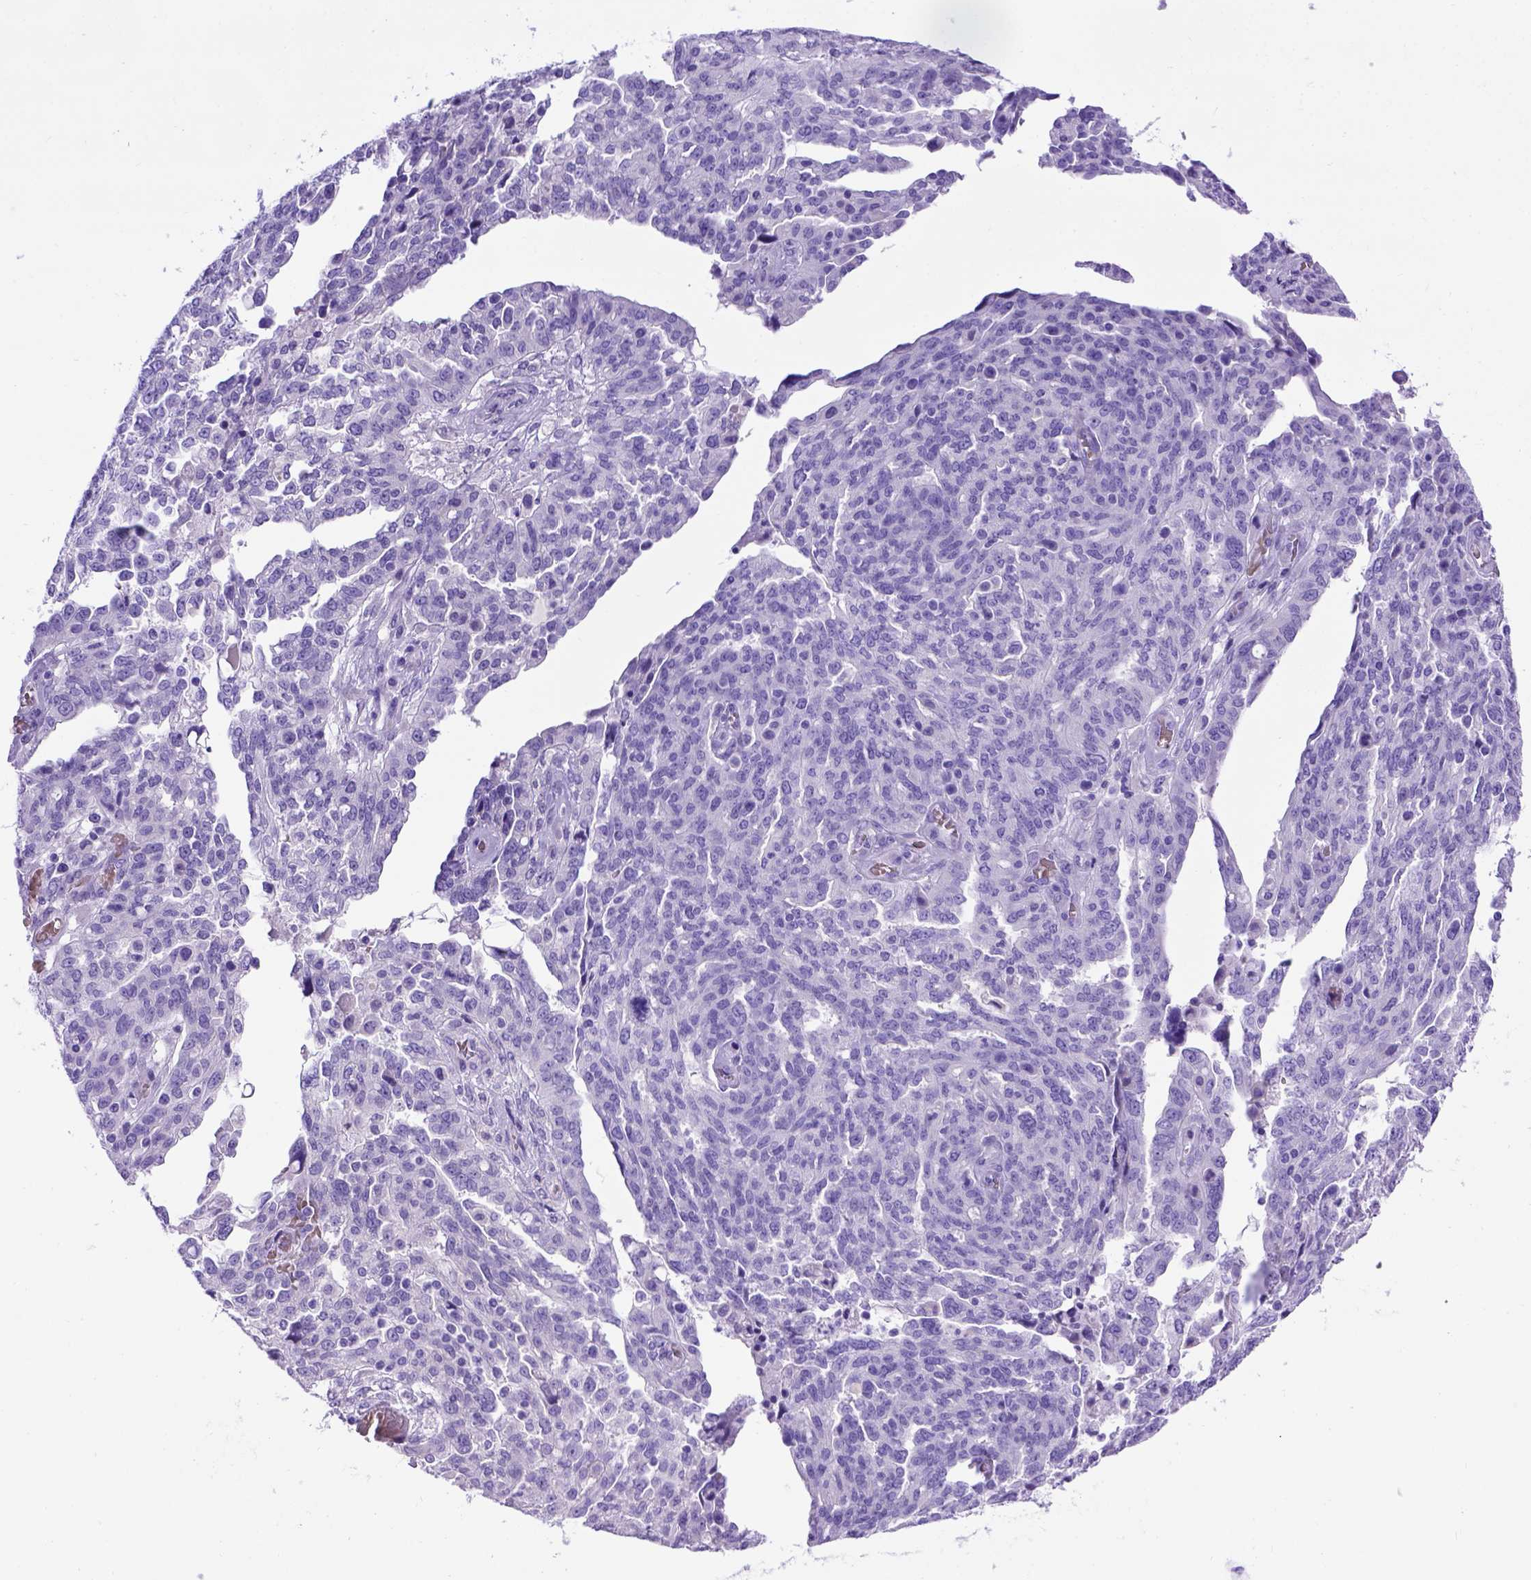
{"staining": {"intensity": "negative", "quantity": "none", "location": "none"}, "tissue": "ovarian cancer", "cell_type": "Tumor cells", "image_type": "cancer", "snomed": [{"axis": "morphology", "description": "Cystadenocarcinoma, serous, NOS"}, {"axis": "topography", "description": "Ovary"}], "caption": "The micrograph reveals no staining of tumor cells in ovarian cancer (serous cystadenocarcinoma).", "gene": "MEOX2", "patient": {"sex": "female", "age": 67}}